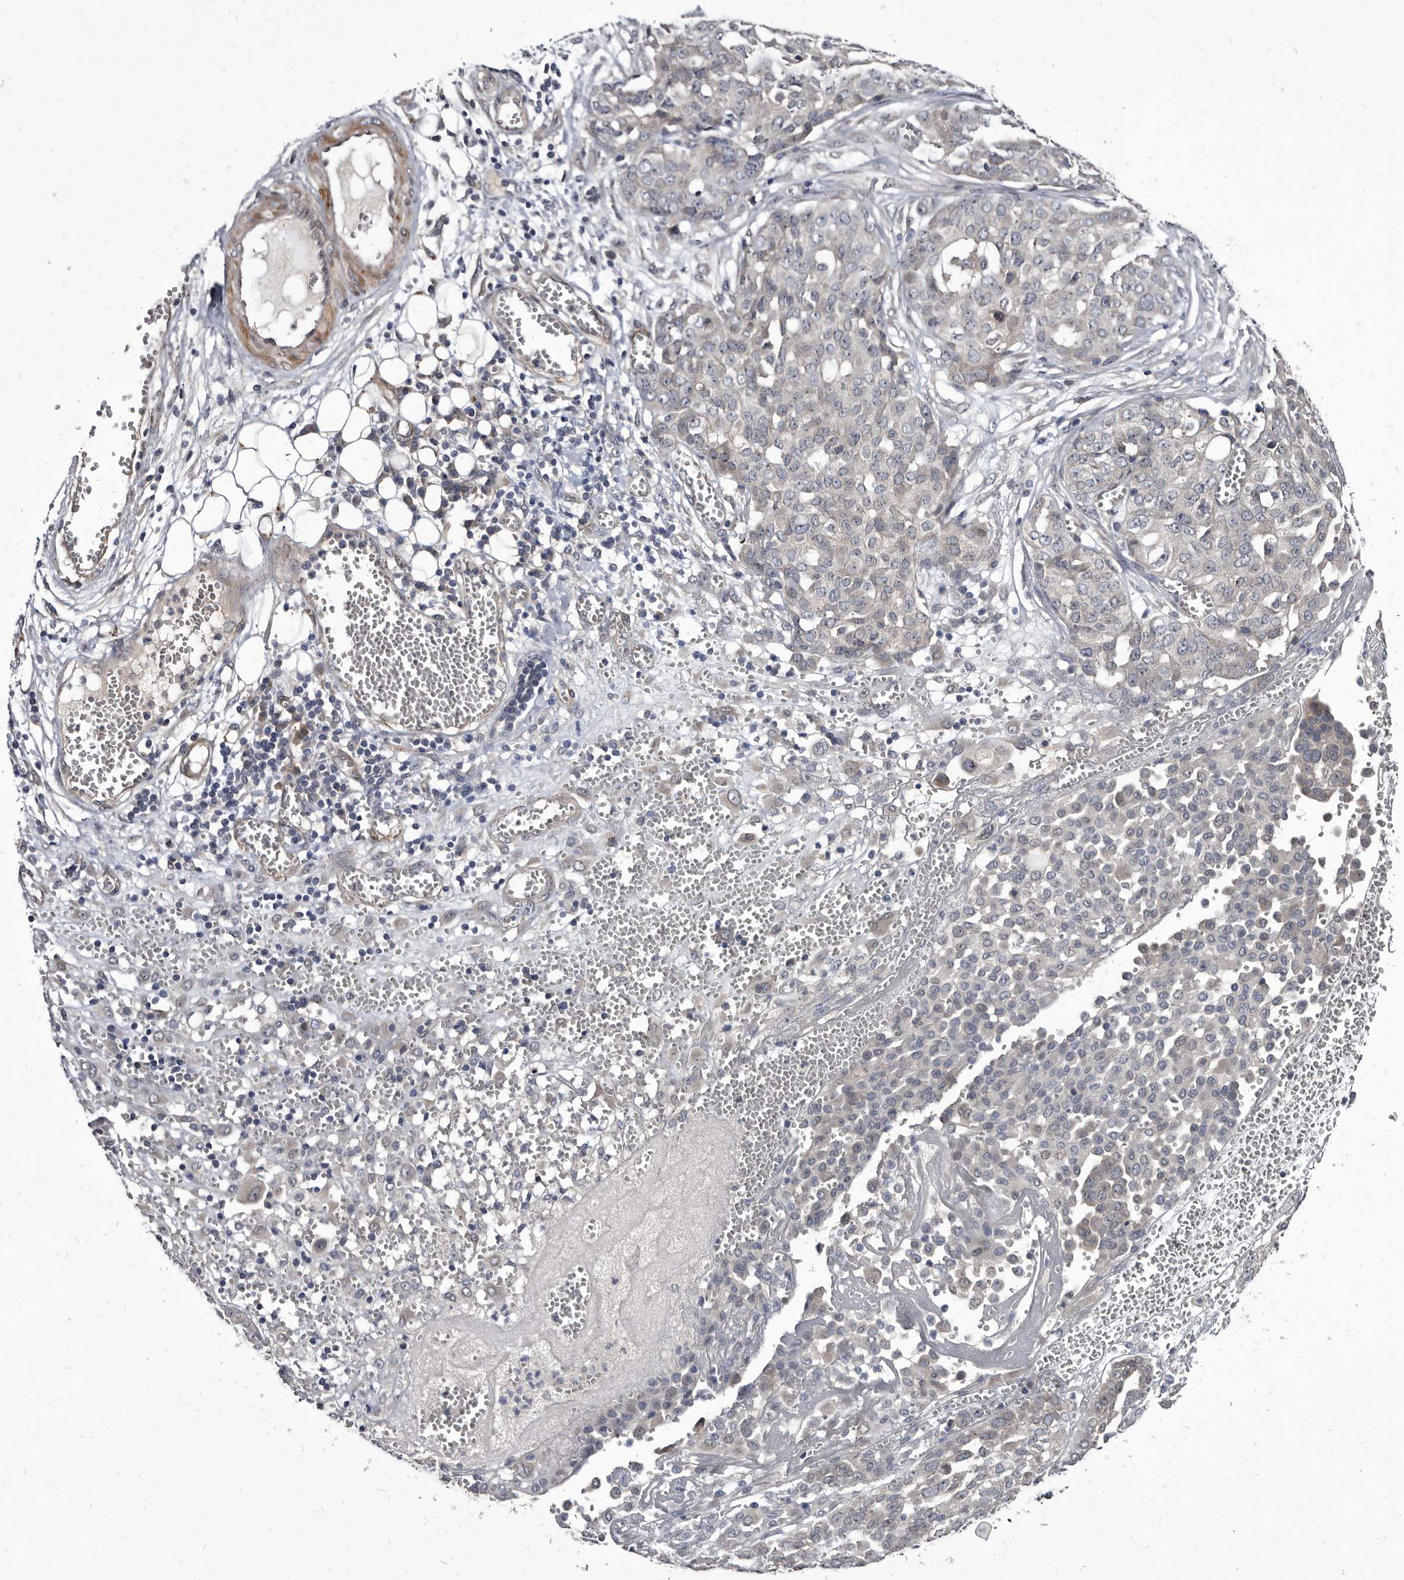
{"staining": {"intensity": "negative", "quantity": "none", "location": "none"}, "tissue": "ovarian cancer", "cell_type": "Tumor cells", "image_type": "cancer", "snomed": [{"axis": "morphology", "description": "Cystadenocarcinoma, serous, NOS"}, {"axis": "topography", "description": "Soft tissue"}, {"axis": "topography", "description": "Ovary"}], "caption": "This is an immunohistochemistry (IHC) histopathology image of ovarian serous cystadenocarcinoma. There is no staining in tumor cells.", "gene": "PROM1", "patient": {"sex": "female", "age": 57}}